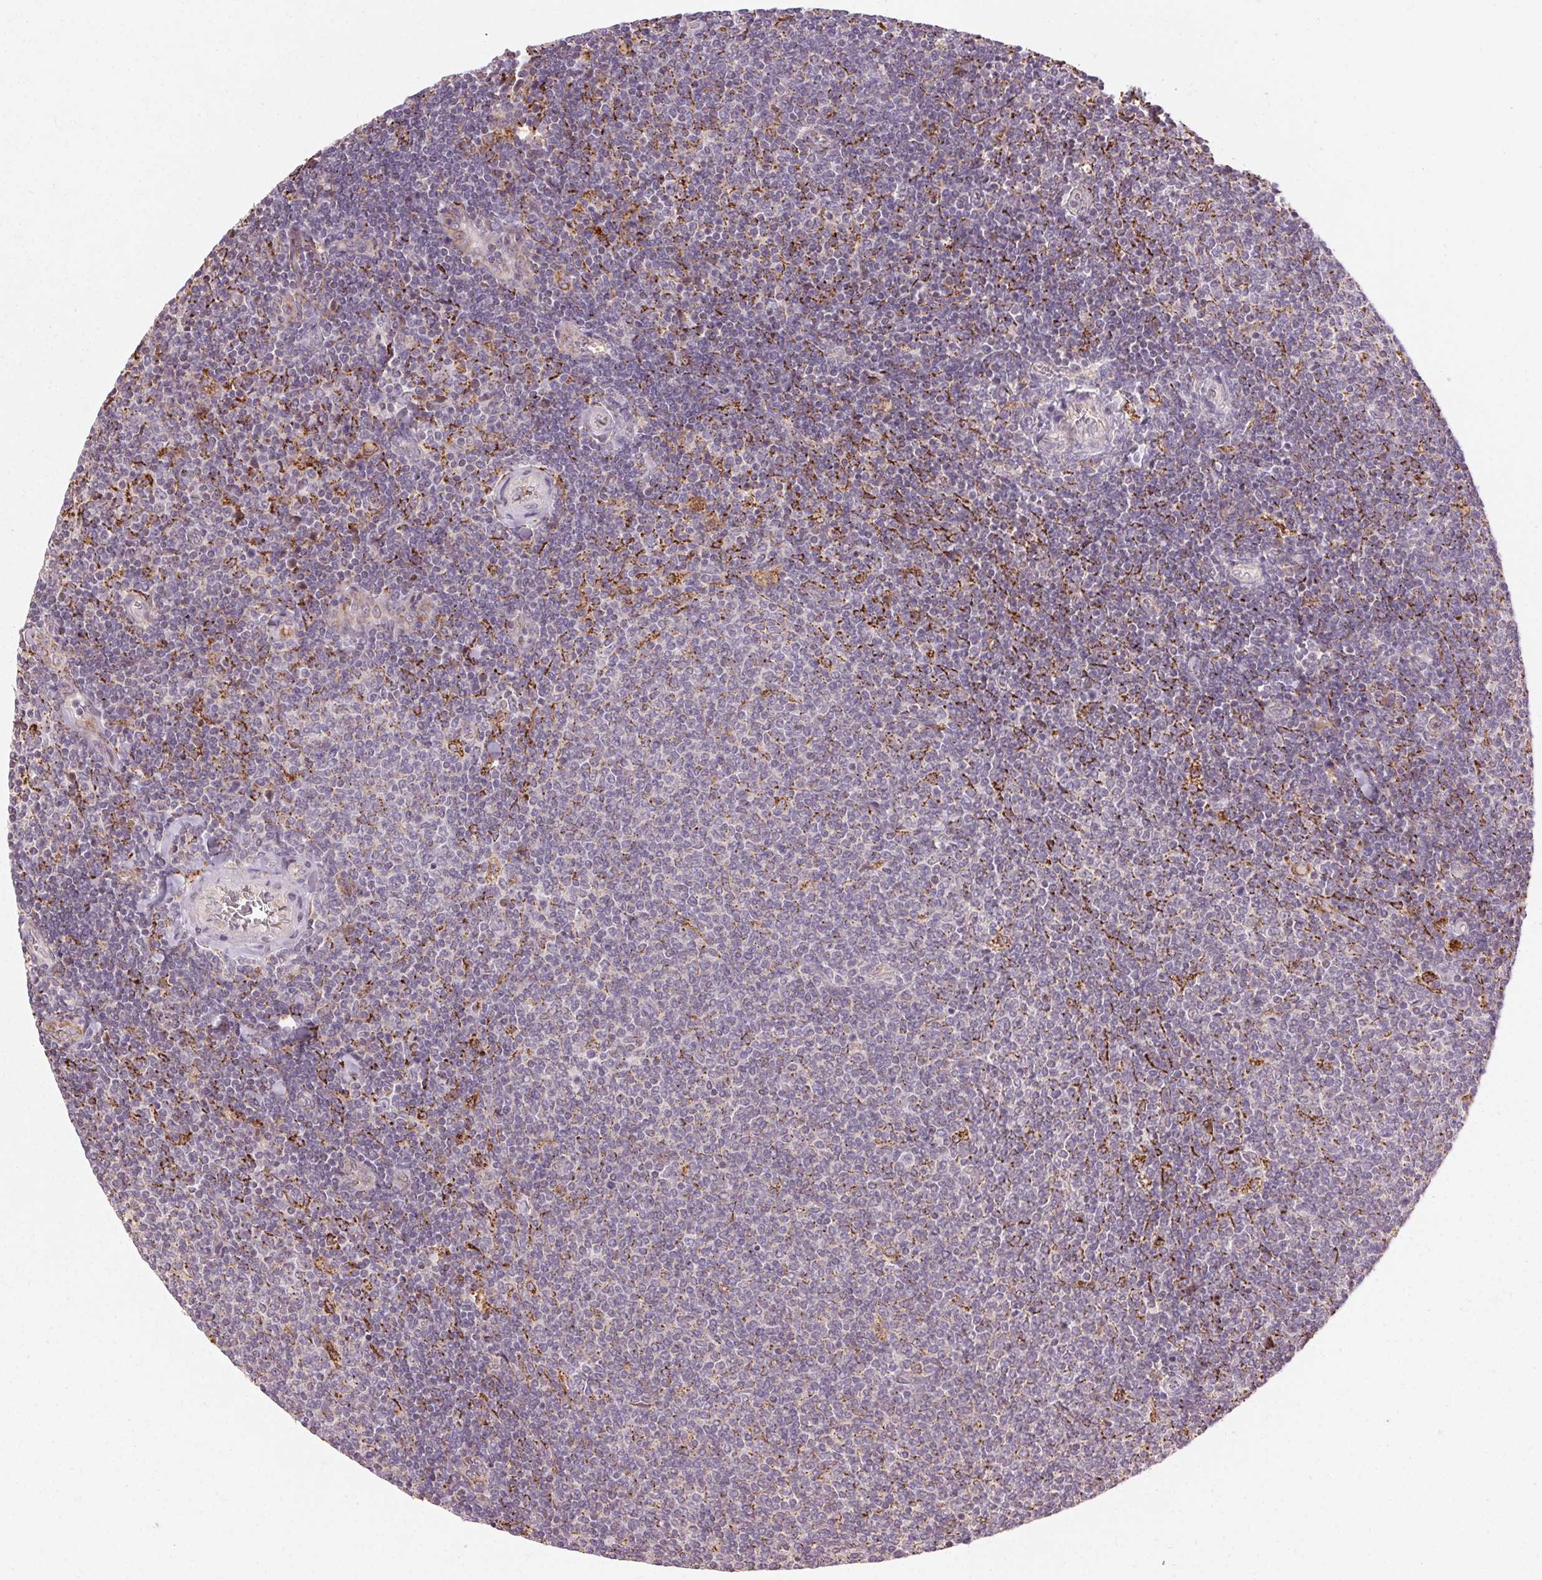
{"staining": {"intensity": "negative", "quantity": "none", "location": "none"}, "tissue": "lymphoma", "cell_type": "Tumor cells", "image_type": "cancer", "snomed": [{"axis": "morphology", "description": "Malignant lymphoma, non-Hodgkin's type, Low grade"}, {"axis": "topography", "description": "Lymph node"}], "caption": "There is no significant expression in tumor cells of lymphoma.", "gene": "REP15", "patient": {"sex": "male", "age": 52}}